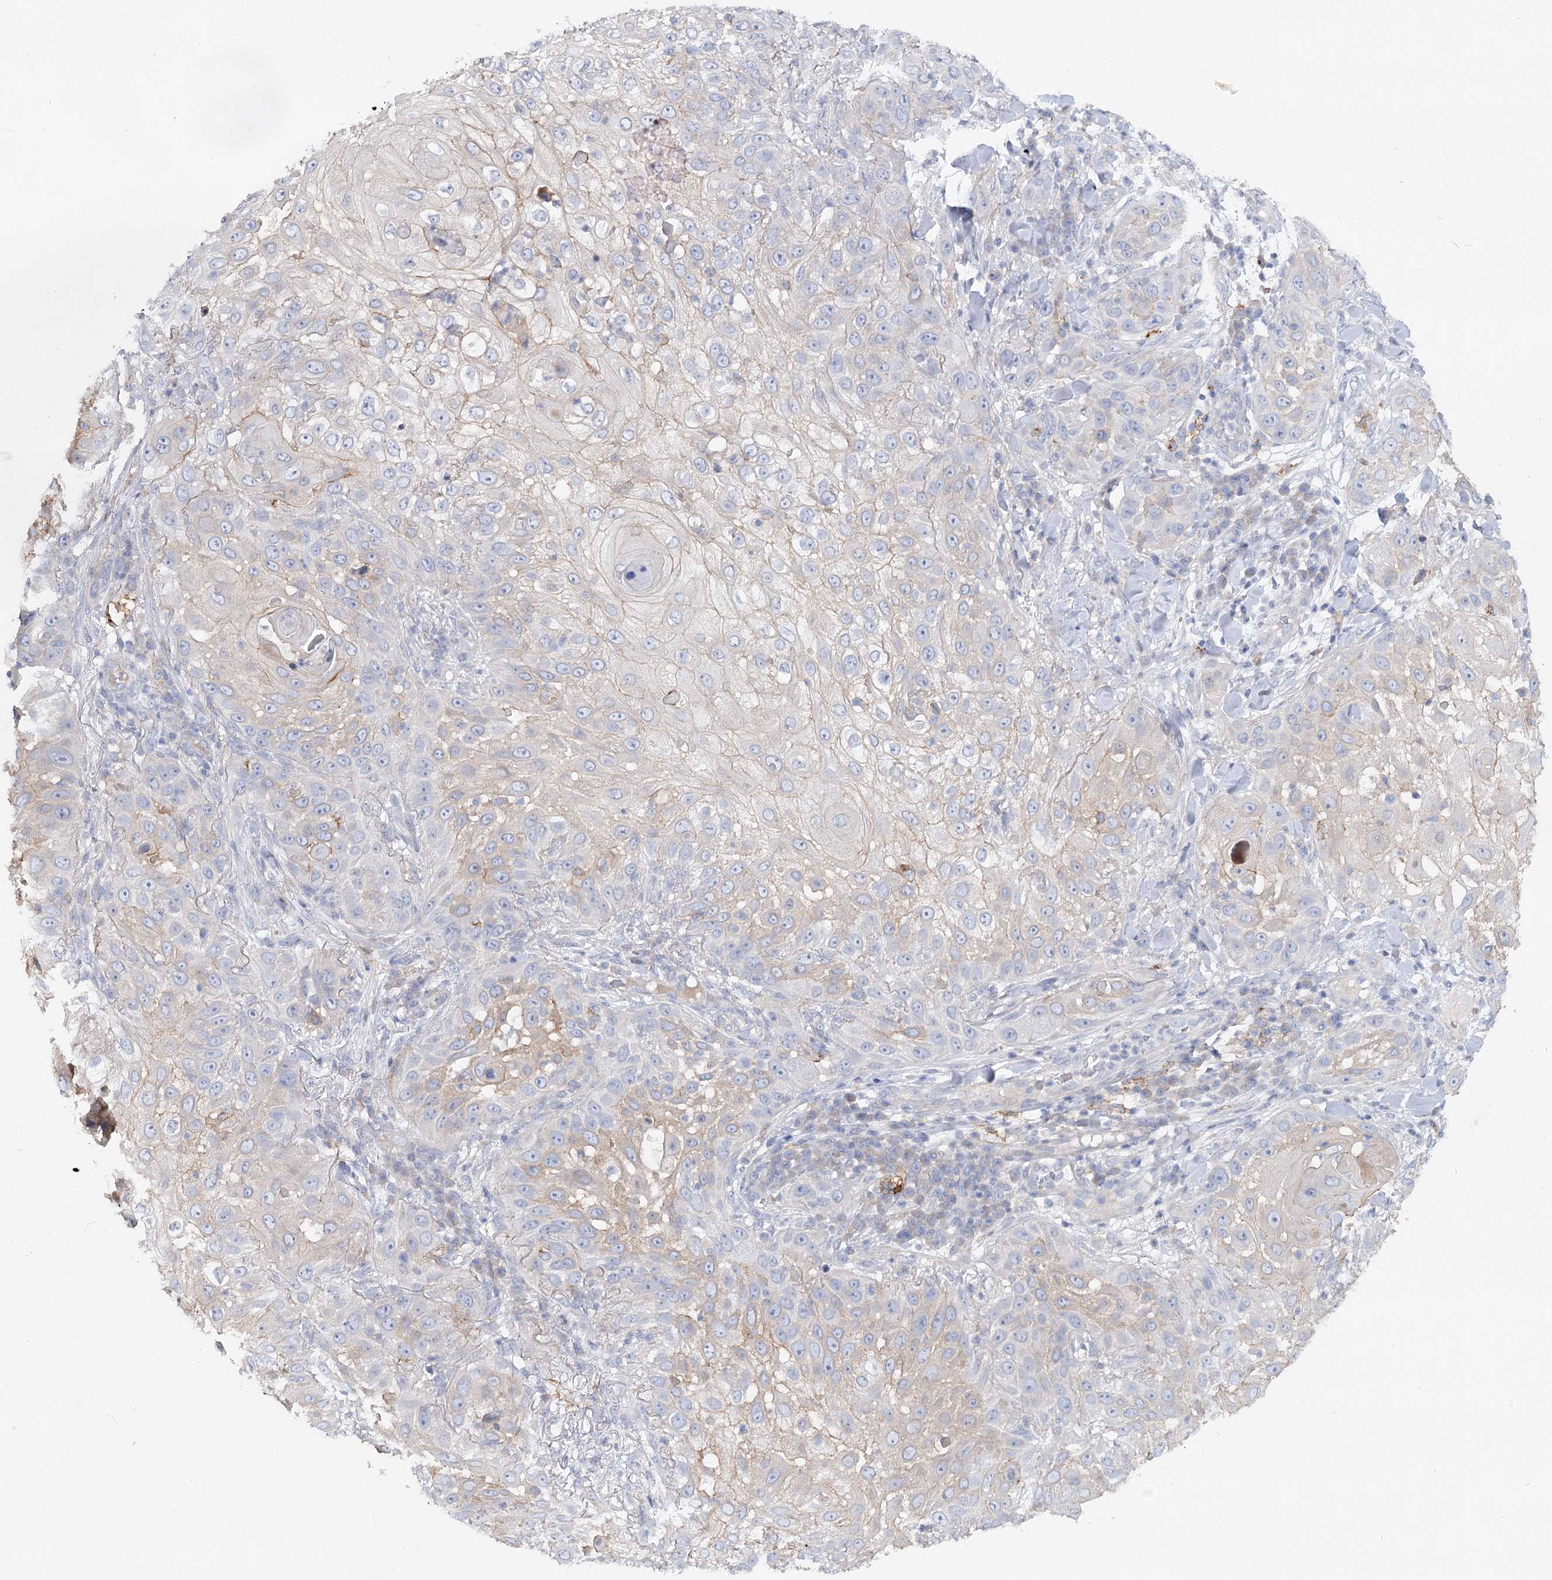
{"staining": {"intensity": "negative", "quantity": "none", "location": "none"}, "tissue": "skin cancer", "cell_type": "Tumor cells", "image_type": "cancer", "snomed": [{"axis": "morphology", "description": "Squamous cell carcinoma, NOS"}, {"axis": "topography", "description": "Skin"}], "caption": "IHC photomicrograph of human squamous cell carcinoma (skin) stained for a protein (brown), which shows no staining in tumor cells.", "gene": "SCN11A", "patient": {"sex": "female", "age": 44}}